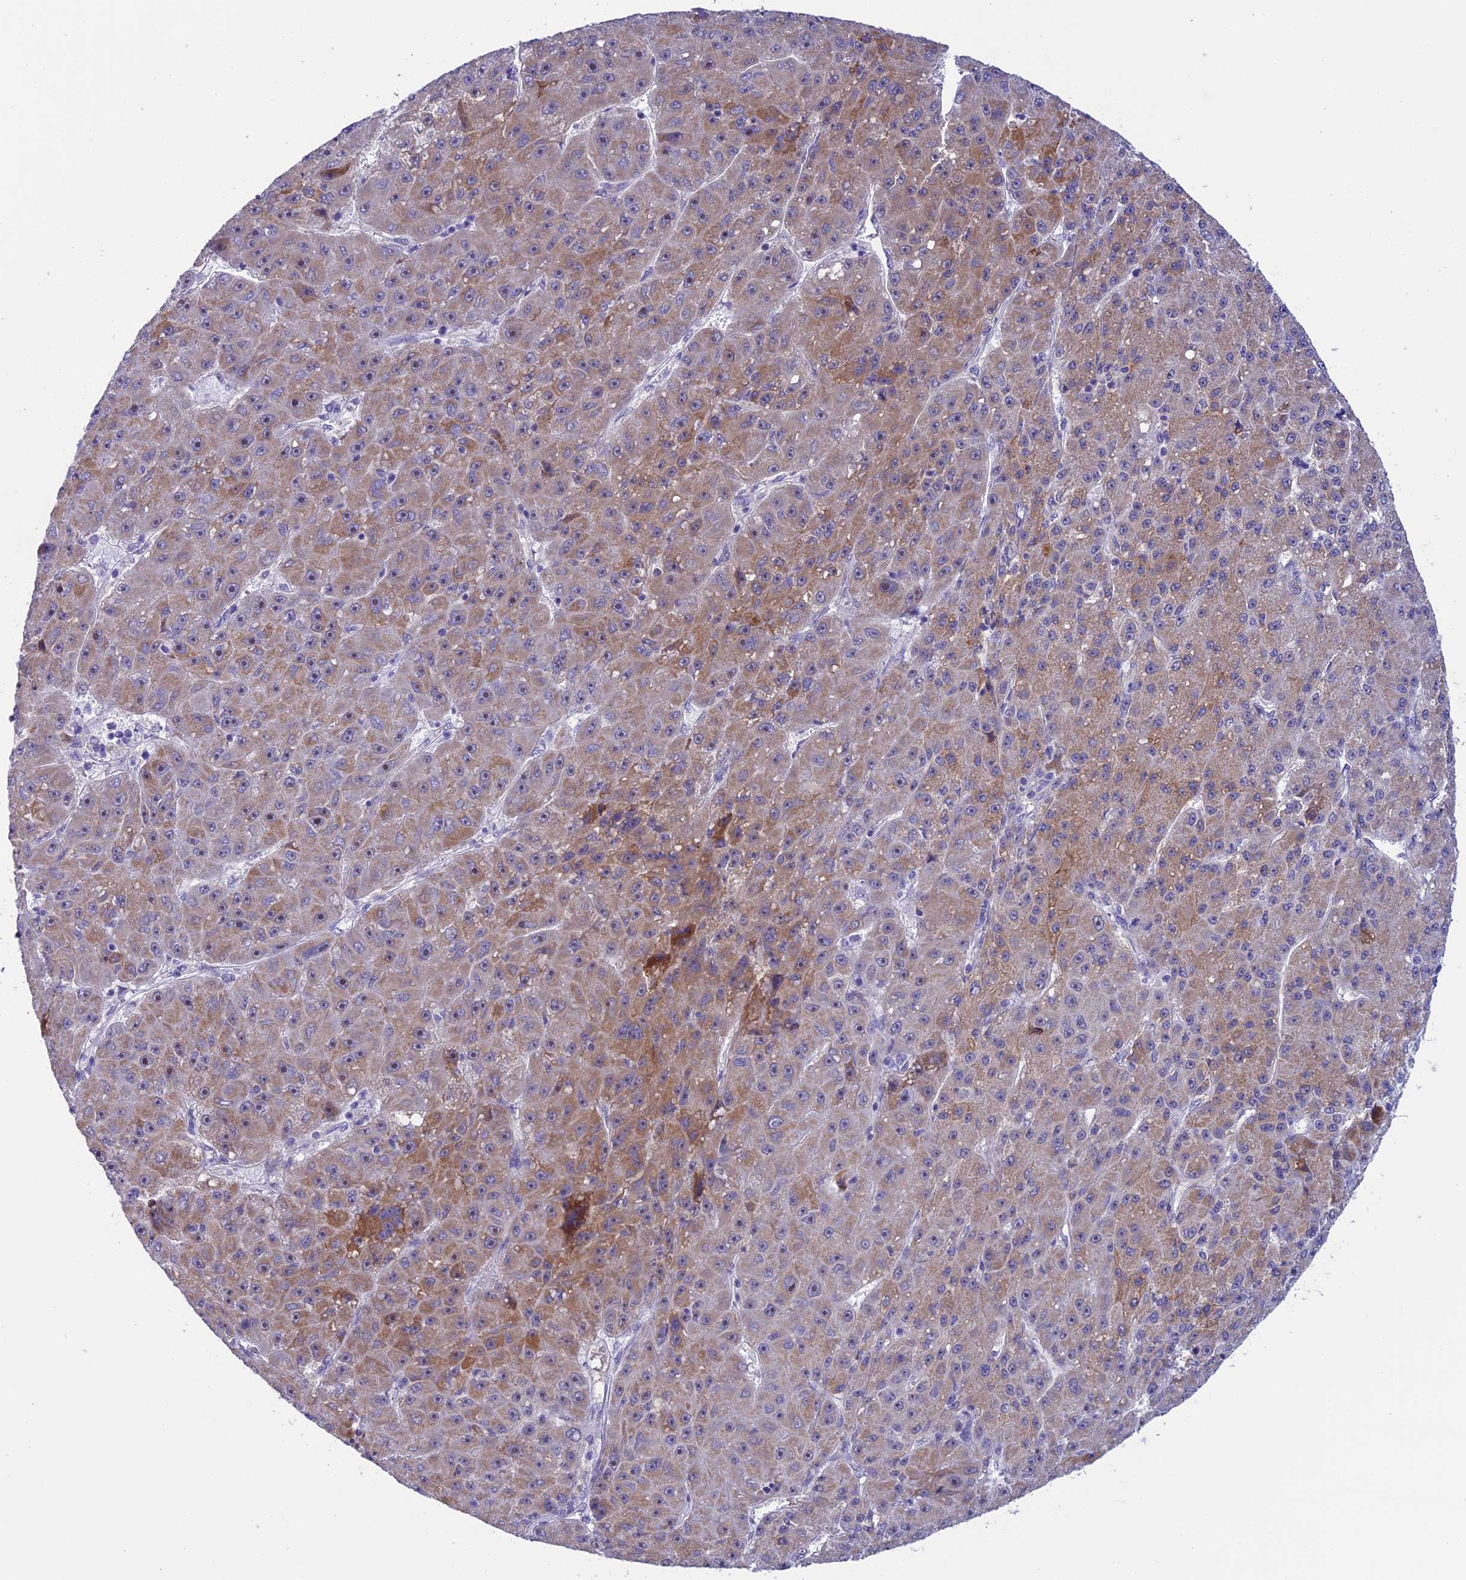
{"staining": {"intensity": "moderate", "quantity": "25%-75%", "location": "cytoplasmic/membranous"}, "tissue": "liver cancer", "cell_type": "Tumor cells", "image_type": "cancer", "snomed": [{"axis": "morphology", "description": "Carcinoma, Hepatocellular, NOS"}, {"axis": "topography", "description": "Liver"}], "caption": "The micrograph shows immunohistochemical staining of hepatocellular carcinoma (liver). There is moderate cytoplasmic/membranous positivity is appreciated in approximately 25%-75% of tumor cells.", "gene": "SLC10A1", "patient": {"sex": "male", "age": 67}}